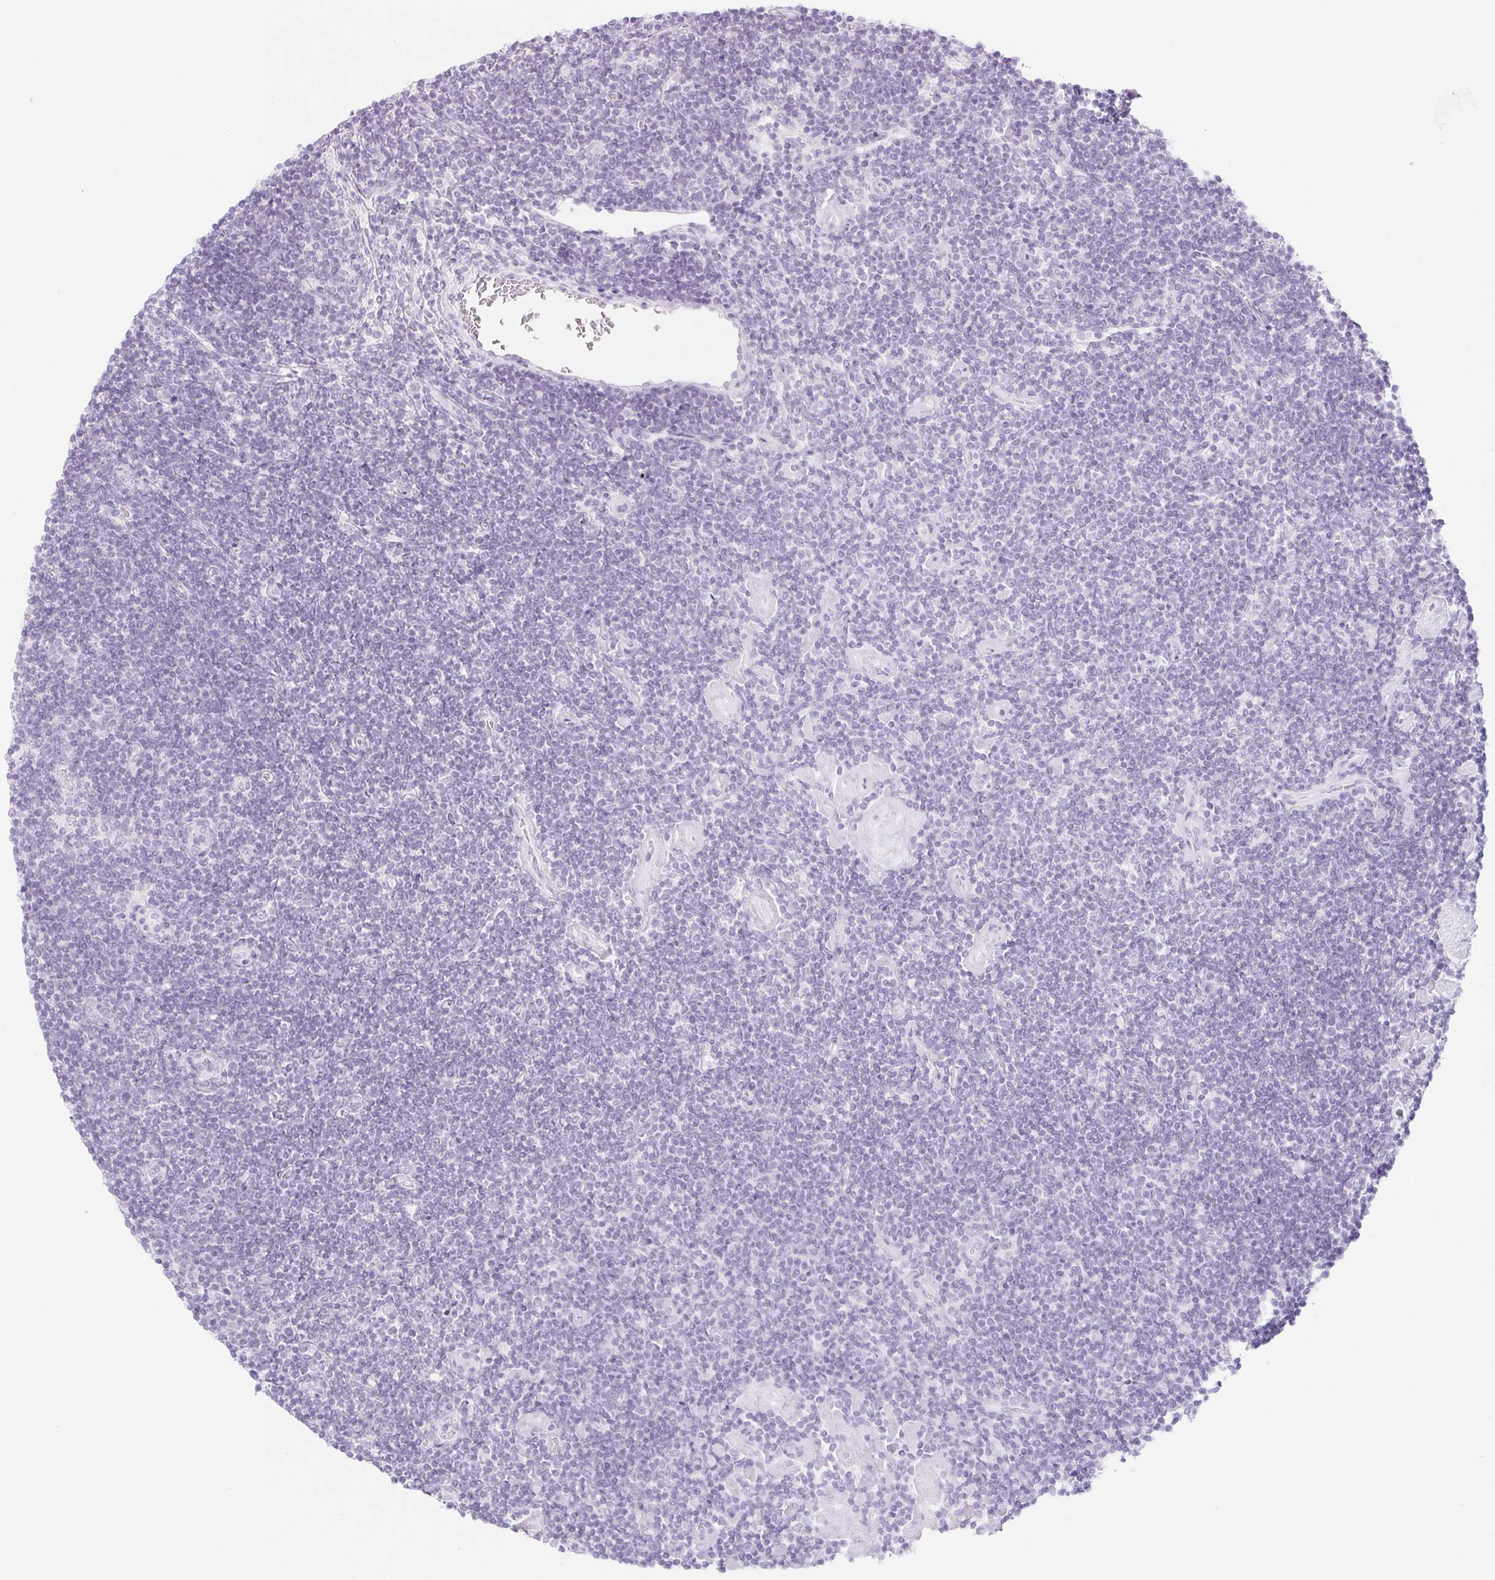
{"staining": {"intensity": "negative", "quantity": "none", "location": "none"}, "tissue": "lymphoma", "cell_type": "Tumor cells", "image_type": "cancer", "snomed": [{"axis": "morphology", "description": "Hodgkin's disease, NOS"}, {"axis": "topography", "description": "Lymph node"}], "caption": "Immunohistochemistry (IHC) histopathology image of Hodgkin's disease stained for a protein (brown), which displays no expression in tumor cells.", "gene": "SPRR3", "patient": {"sex": "male", "age": 40}}